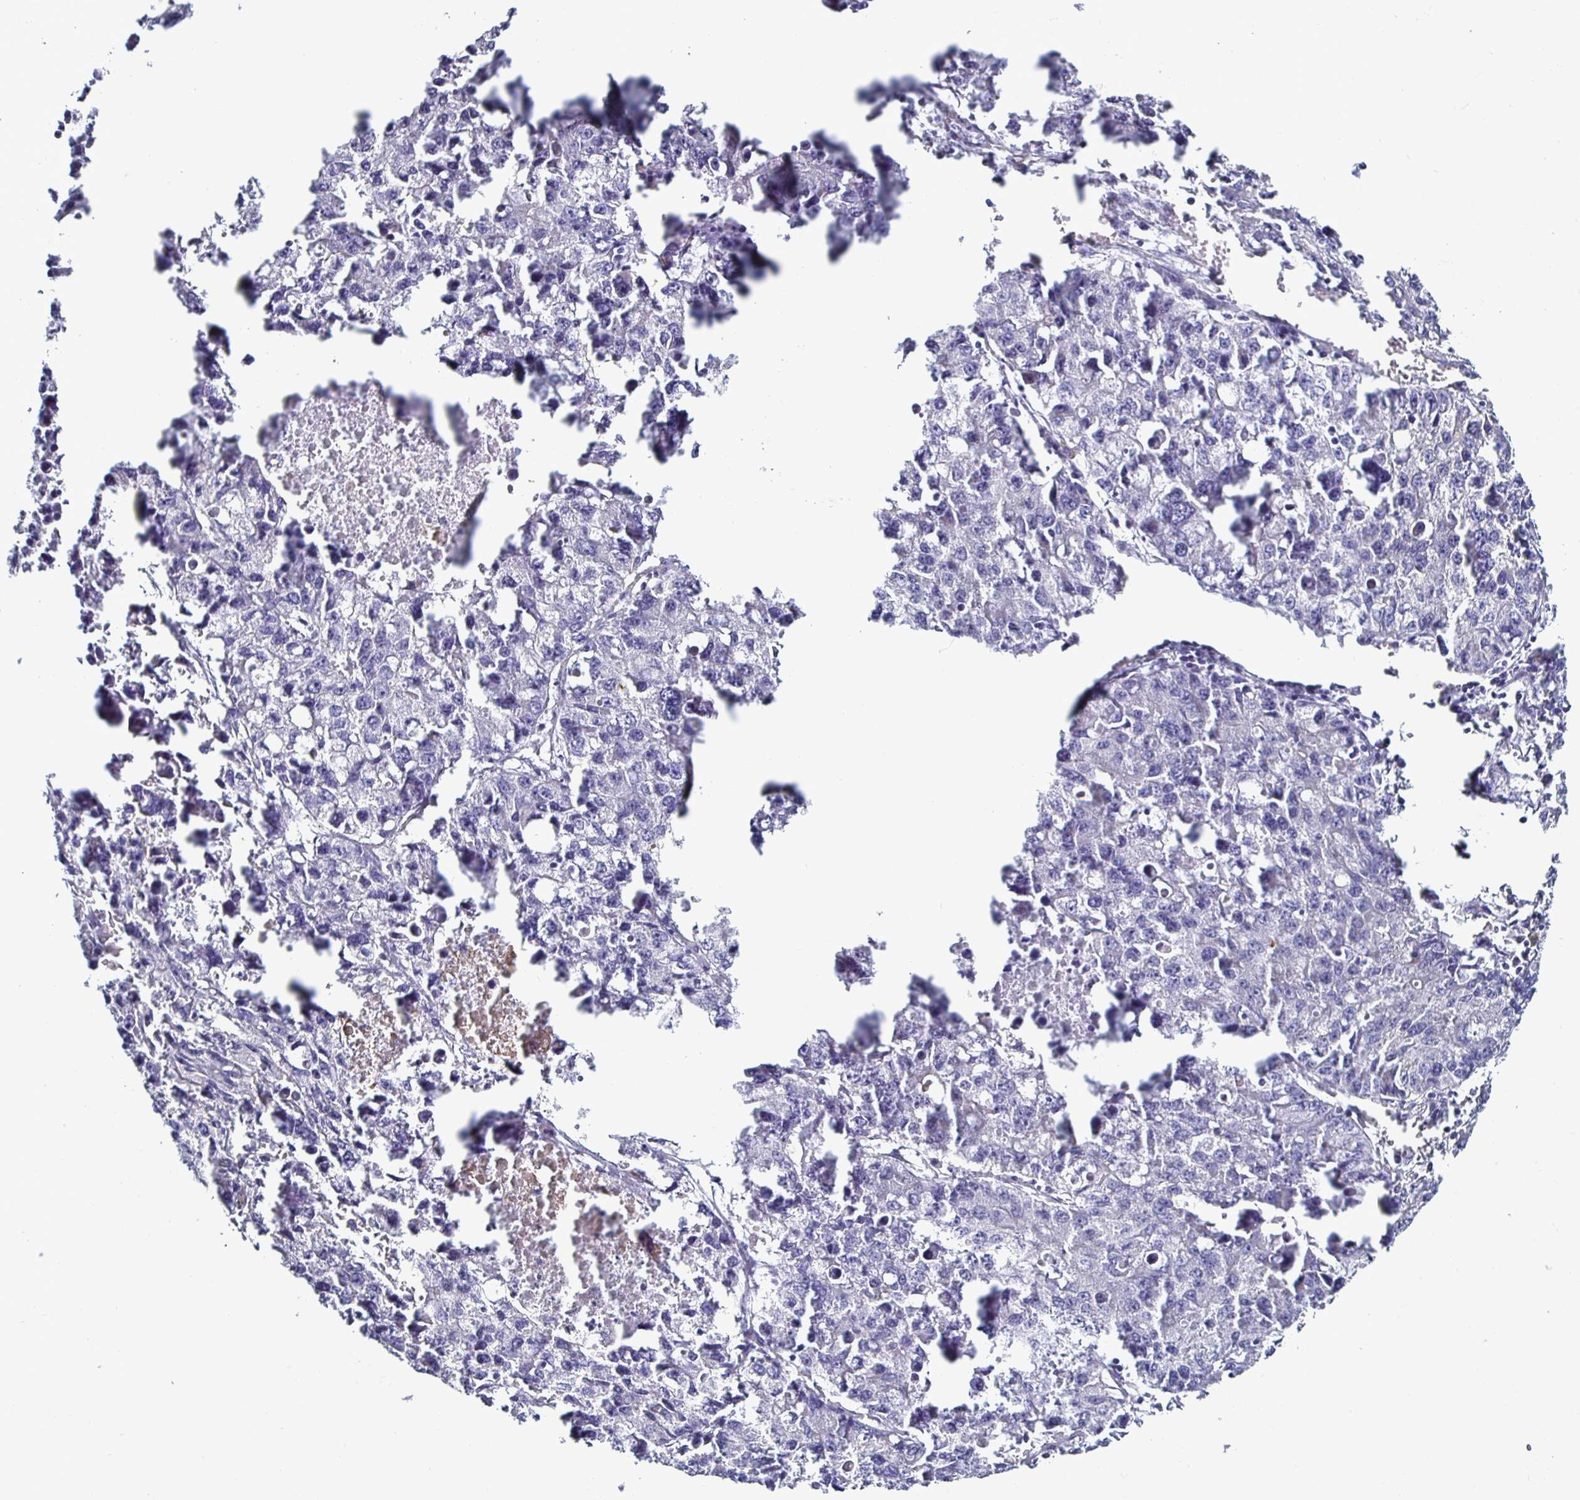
{"staining": {"intensity": "negative", "quantity": "none", "location": "none"}, "tissue": "lung cancer", "cell_type": "Tumor cells", "image_type": "cancer", "snomed": [{"axis": "morphology", "description": "Adenocarcinoma, NOS"}, {"axis": "topography", "description": "Lung"}], "caption": "Lung cancer (adenocarcinoma) stained for a protein using immunohistochemistry (IHC) displays no staining tumor cells.", "gene": "ACSBG2", "patient": {"sex": "female", "age": 51}}